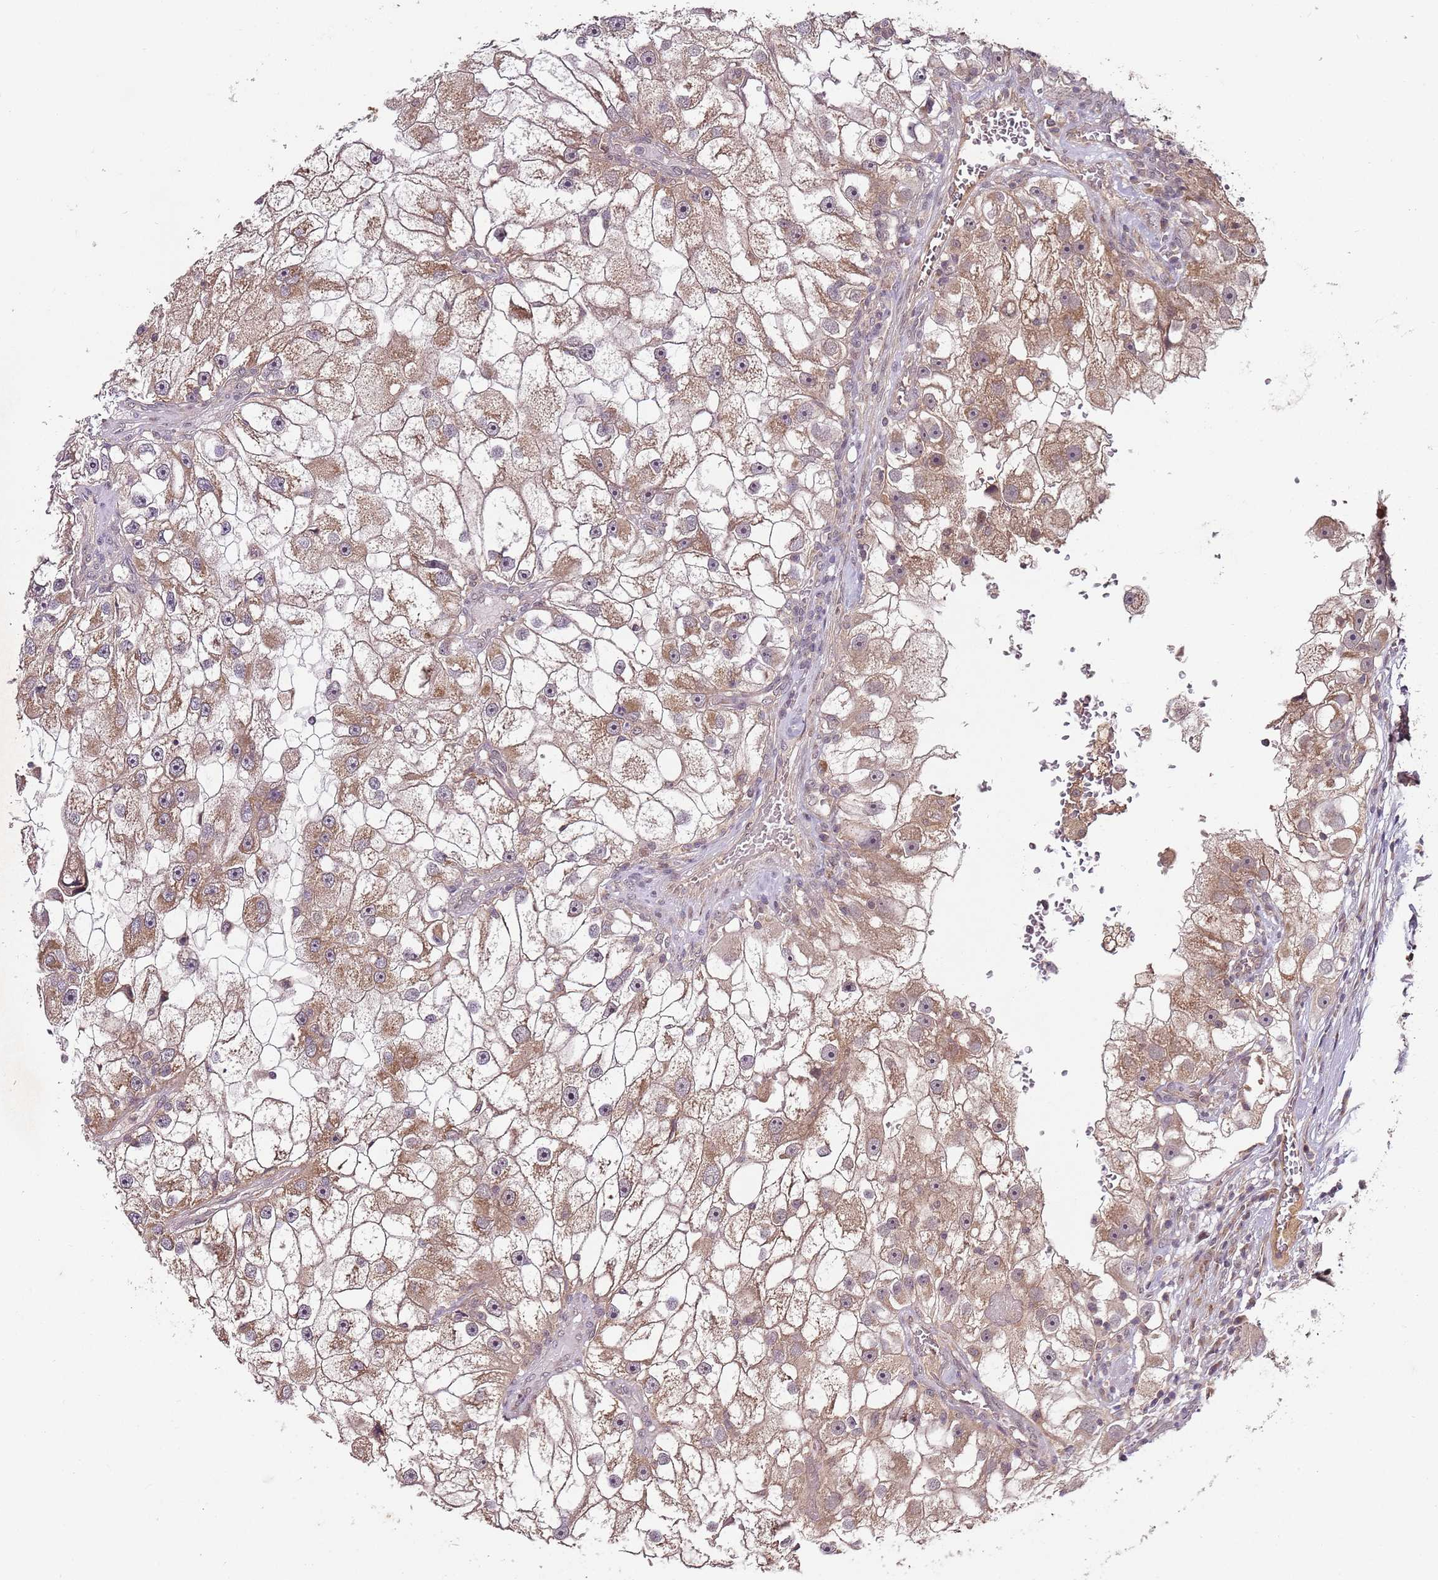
{"staining": {"intensity": "moderate", "quantity": ">75%", "location": "cytoplasmic/membranous"}, "tissue": "renal cancer", "cell_type": "Tumor cells", "image_type": "cancer", "snomed": [{"axis": "morphology", "description": "Adenocarcinoma, NOS"}, {"axis": "topography", "description": "Kidney"}], "caption": "Adenocarcinoma (renal) stained for a protein demonstrates moderate cytoplasmic/membranous positivity in tumor cells. (Brightfield microscopy of DAB IHC at high magnification).", "gene": "LIN37", "patient": {"sex": "male", "age": 63}}